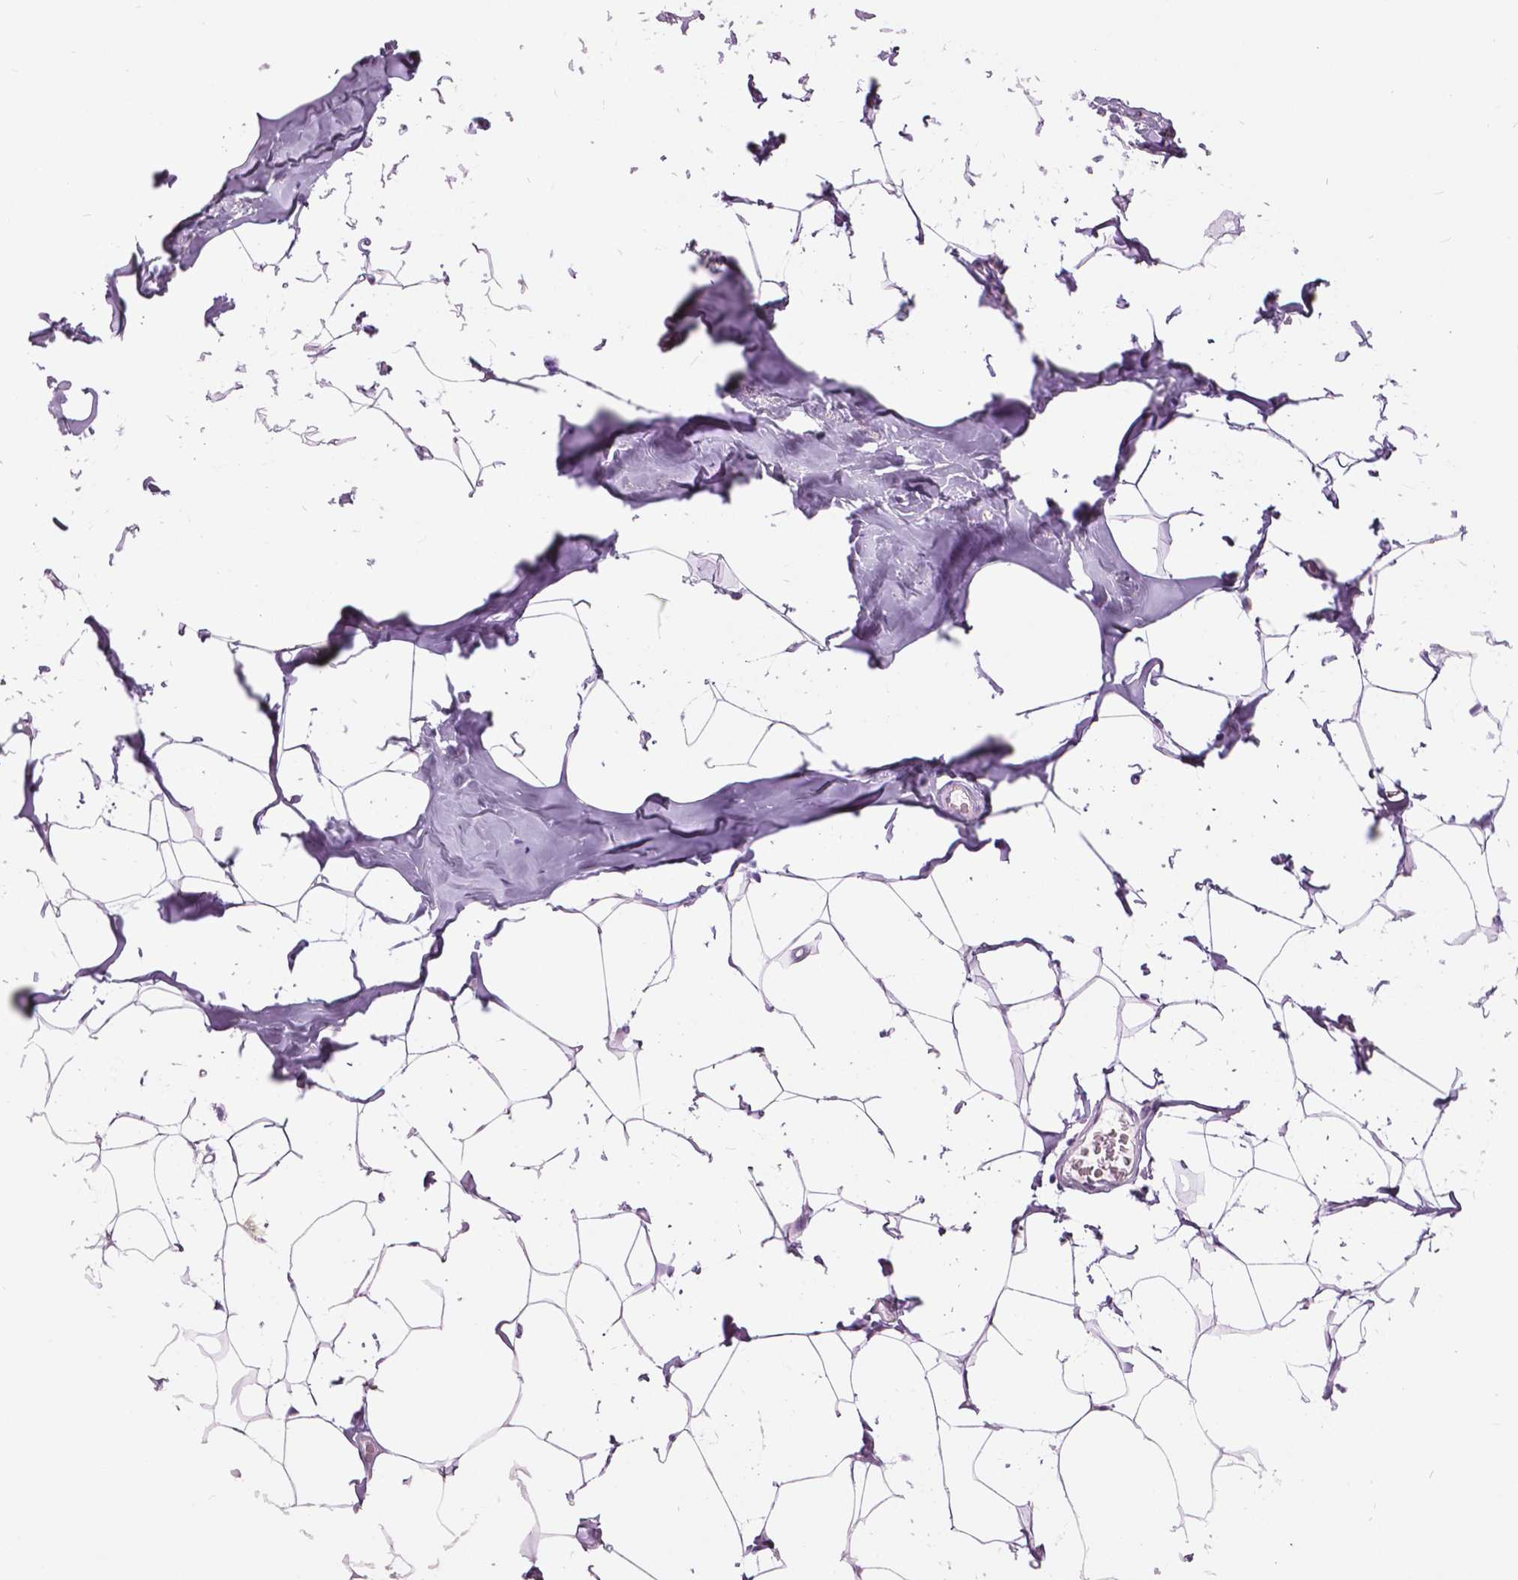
{"staining": {"intensity": "negative", "quantity": "none", "location": "none"}, "tissue": "breast", "cell_type": "Adipocytes", "image_type": "normal", "snomed": [{"axis": "morphology", "description": "Normal tissue, NOS"}, {"axis": "topography", "description": "Breast"}], "caption": "Human breast stained for a protein using immunohistochemistry (IHC) reveals no positivity in adipocytes.", "gene": "SFTPD", "patient": {"sex": "female", "age": 32}}